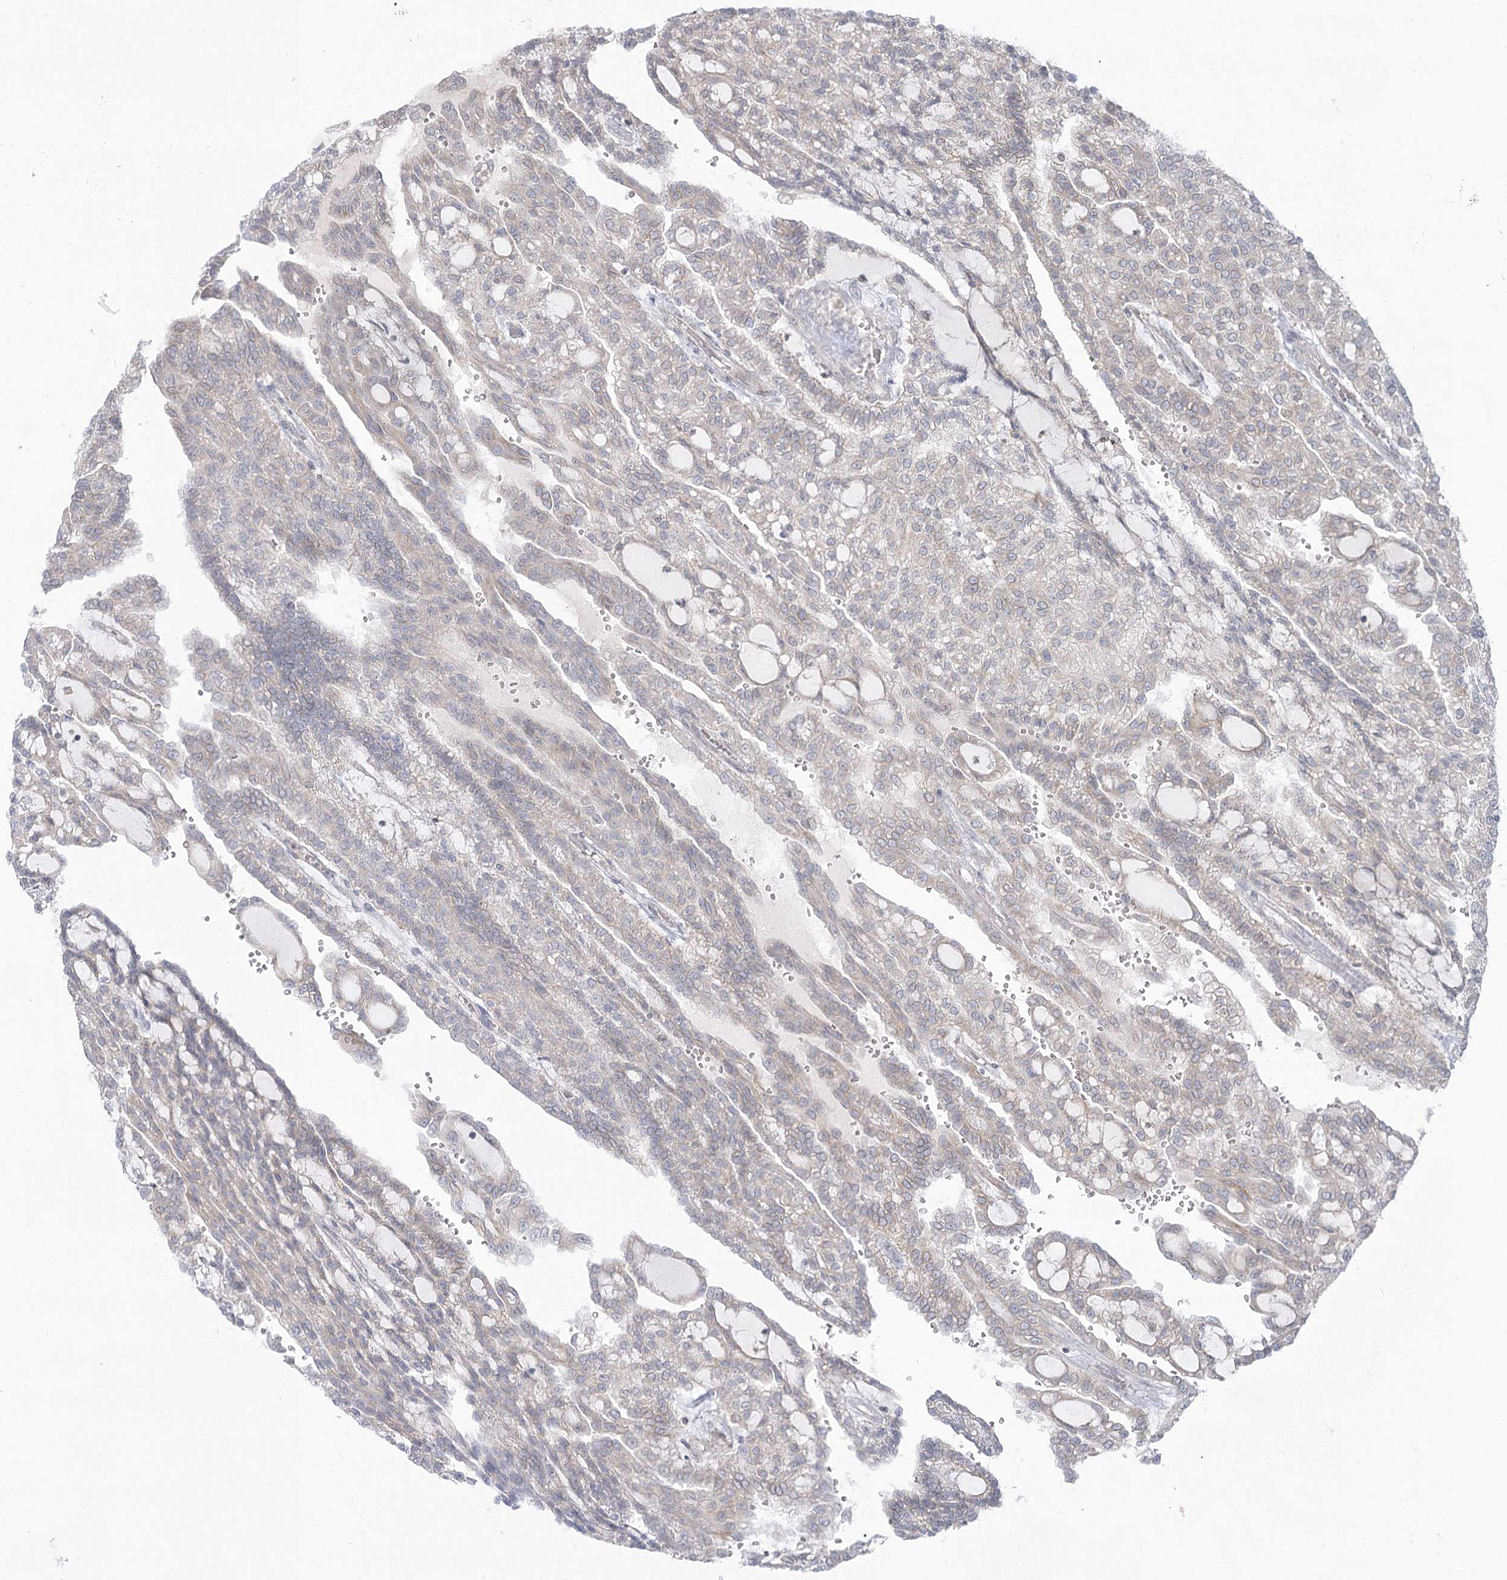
{"staining": {"intensity": "negative", "quantity": "none", "location": "none"}, "tissue": "renal cancer", "cell_type": "Tumor cells", "image_type": "cancer", "snomed": [{"axis": "morphology", "description": "Adenocarcinoma, NOS"}, {"axis": "topography", "description": "Kidney"}], "caption": "Human renal cancer (adenocarcinoma) stained for a protein using IHC shows no positivity in tumor cells.", "gene": "MTMR3", "patient": {"sex": "male", "age": 63}}